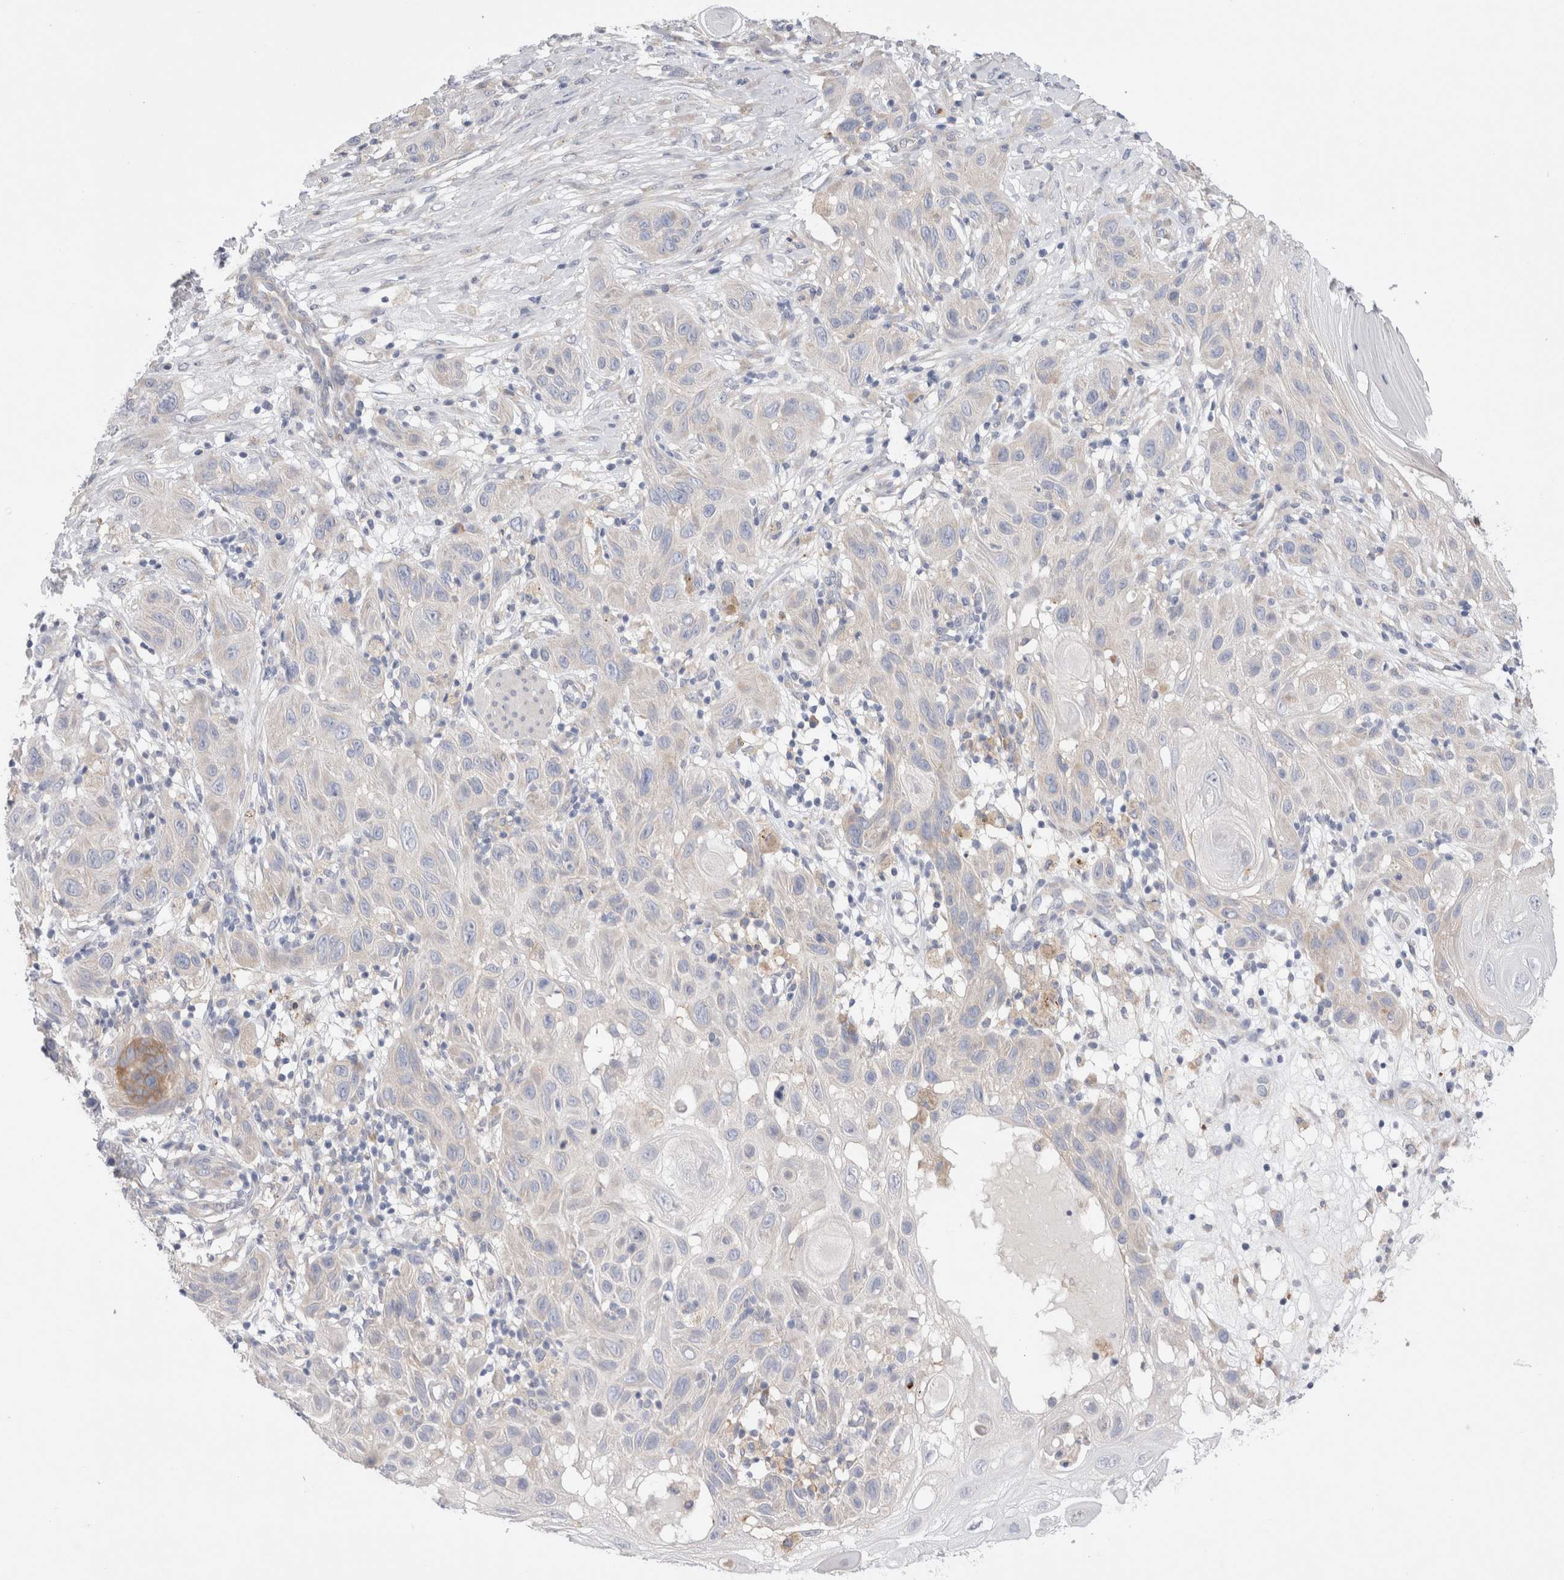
{"staining": {"intensity": "negative", "quantity": "none", "location": "none"}, "tissue": "skin cancer", "cell_type": "Tumor cells", "image_type": "cancer", "snomed": [{"axis": "morphology", "description": "Squamous cell carcinoma, NOS"}, {"axis": "topography", "description": "Skin"}], "caption": "DAB immunohistochemical staining of skin cancer displays no significant expression in tumor cells.", "gene": "RBM12B", "patient": {"sex": "female", "age": 96}}